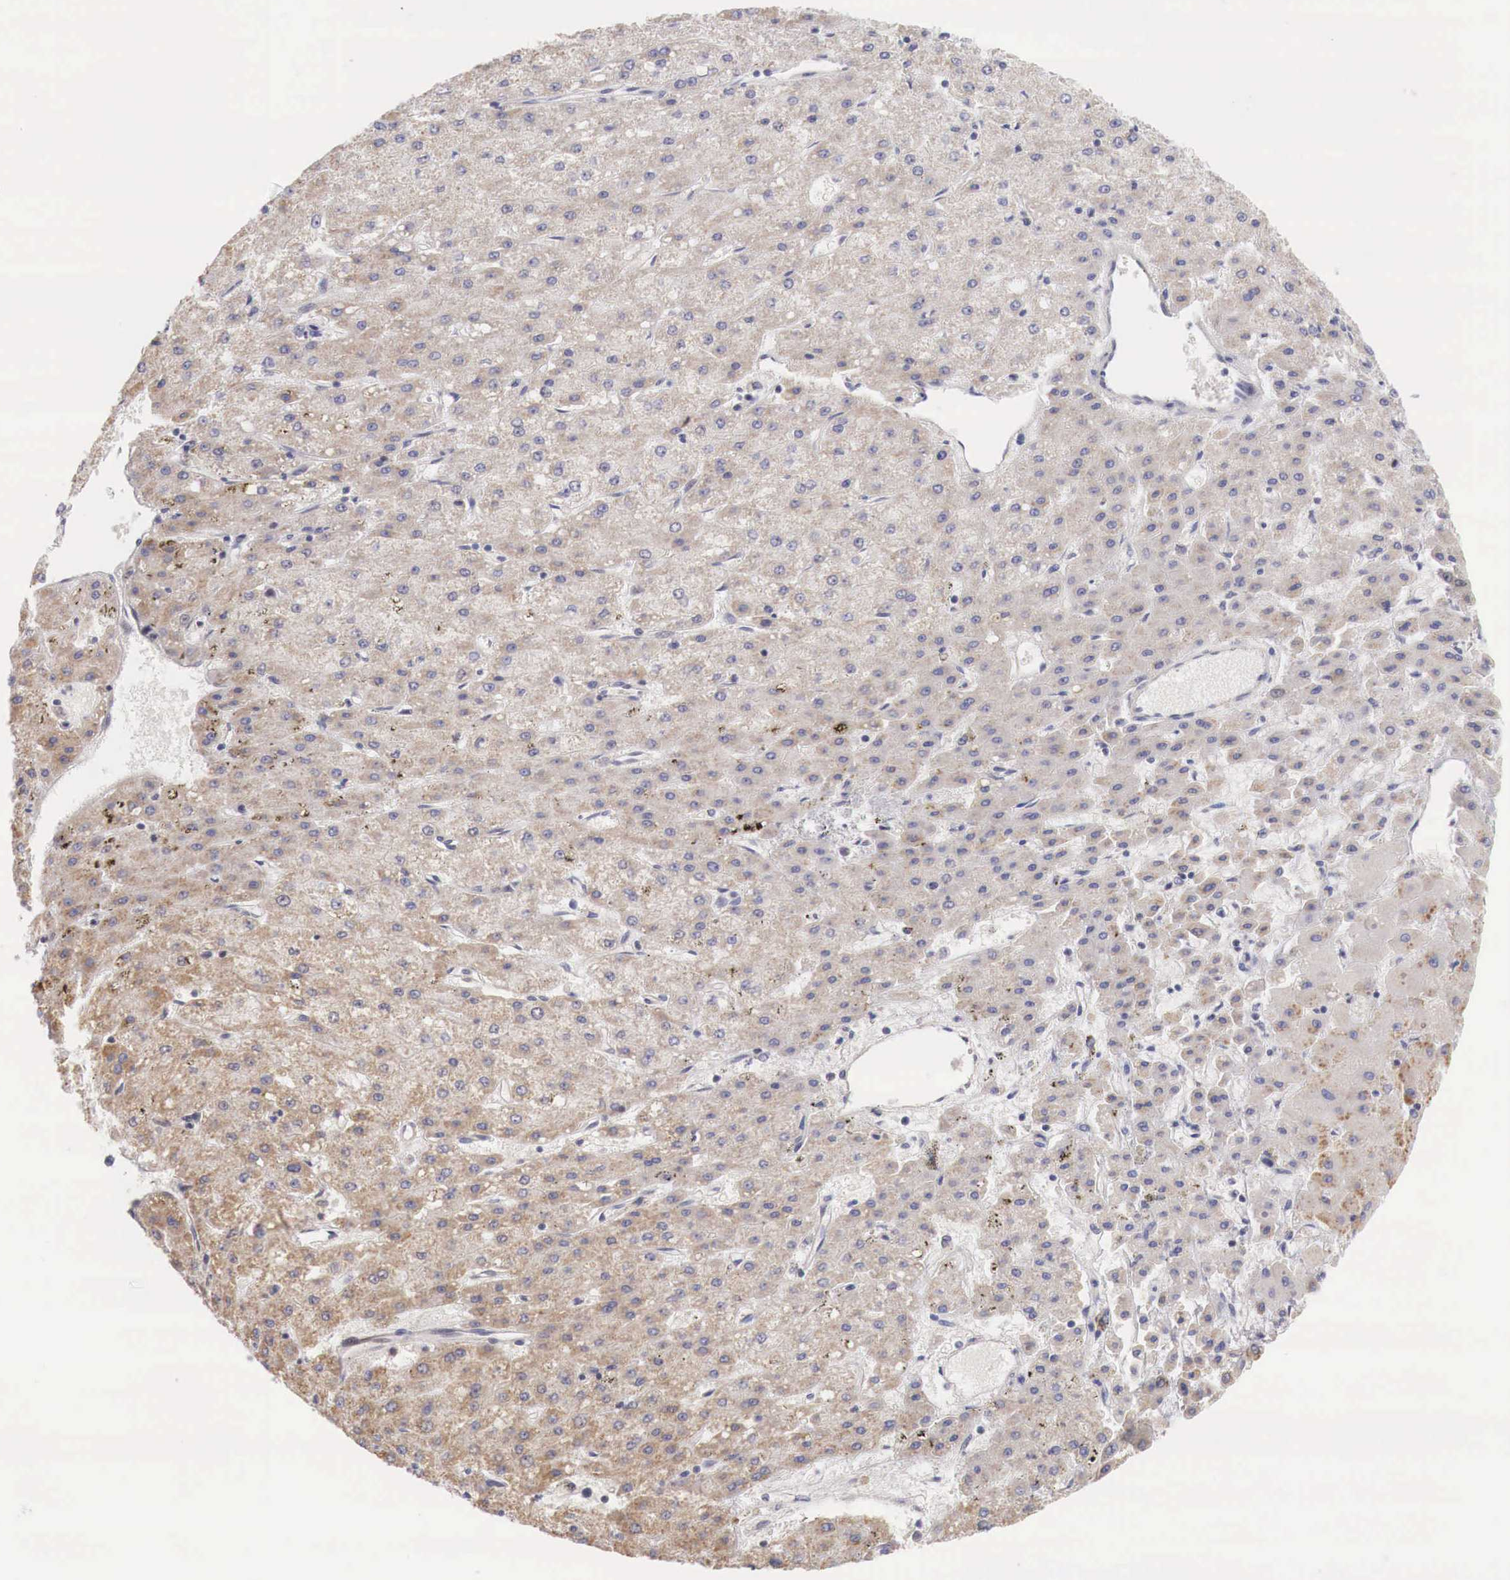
{"staining": {"intensity": "negative", "quantity": "none", "location": "none"}, "tissue": "liver cancer", "cell_type": "Tumor cells", "image_type": "cancer", "snomed": [{"axis": "morphology", "description": "Carcinoma, Hepatocellular, NOS"}, {"axis": "topography", "description": "Liver"}], "caption": "DAB (3,3'-diaminobenzidine) immunohistochemical staining of human liver hepatocellular carcinoma exhibits no significant positivity in tumor cells.", "gene": "TRIM13", "patient": {"sex": "female", "age": 52}}